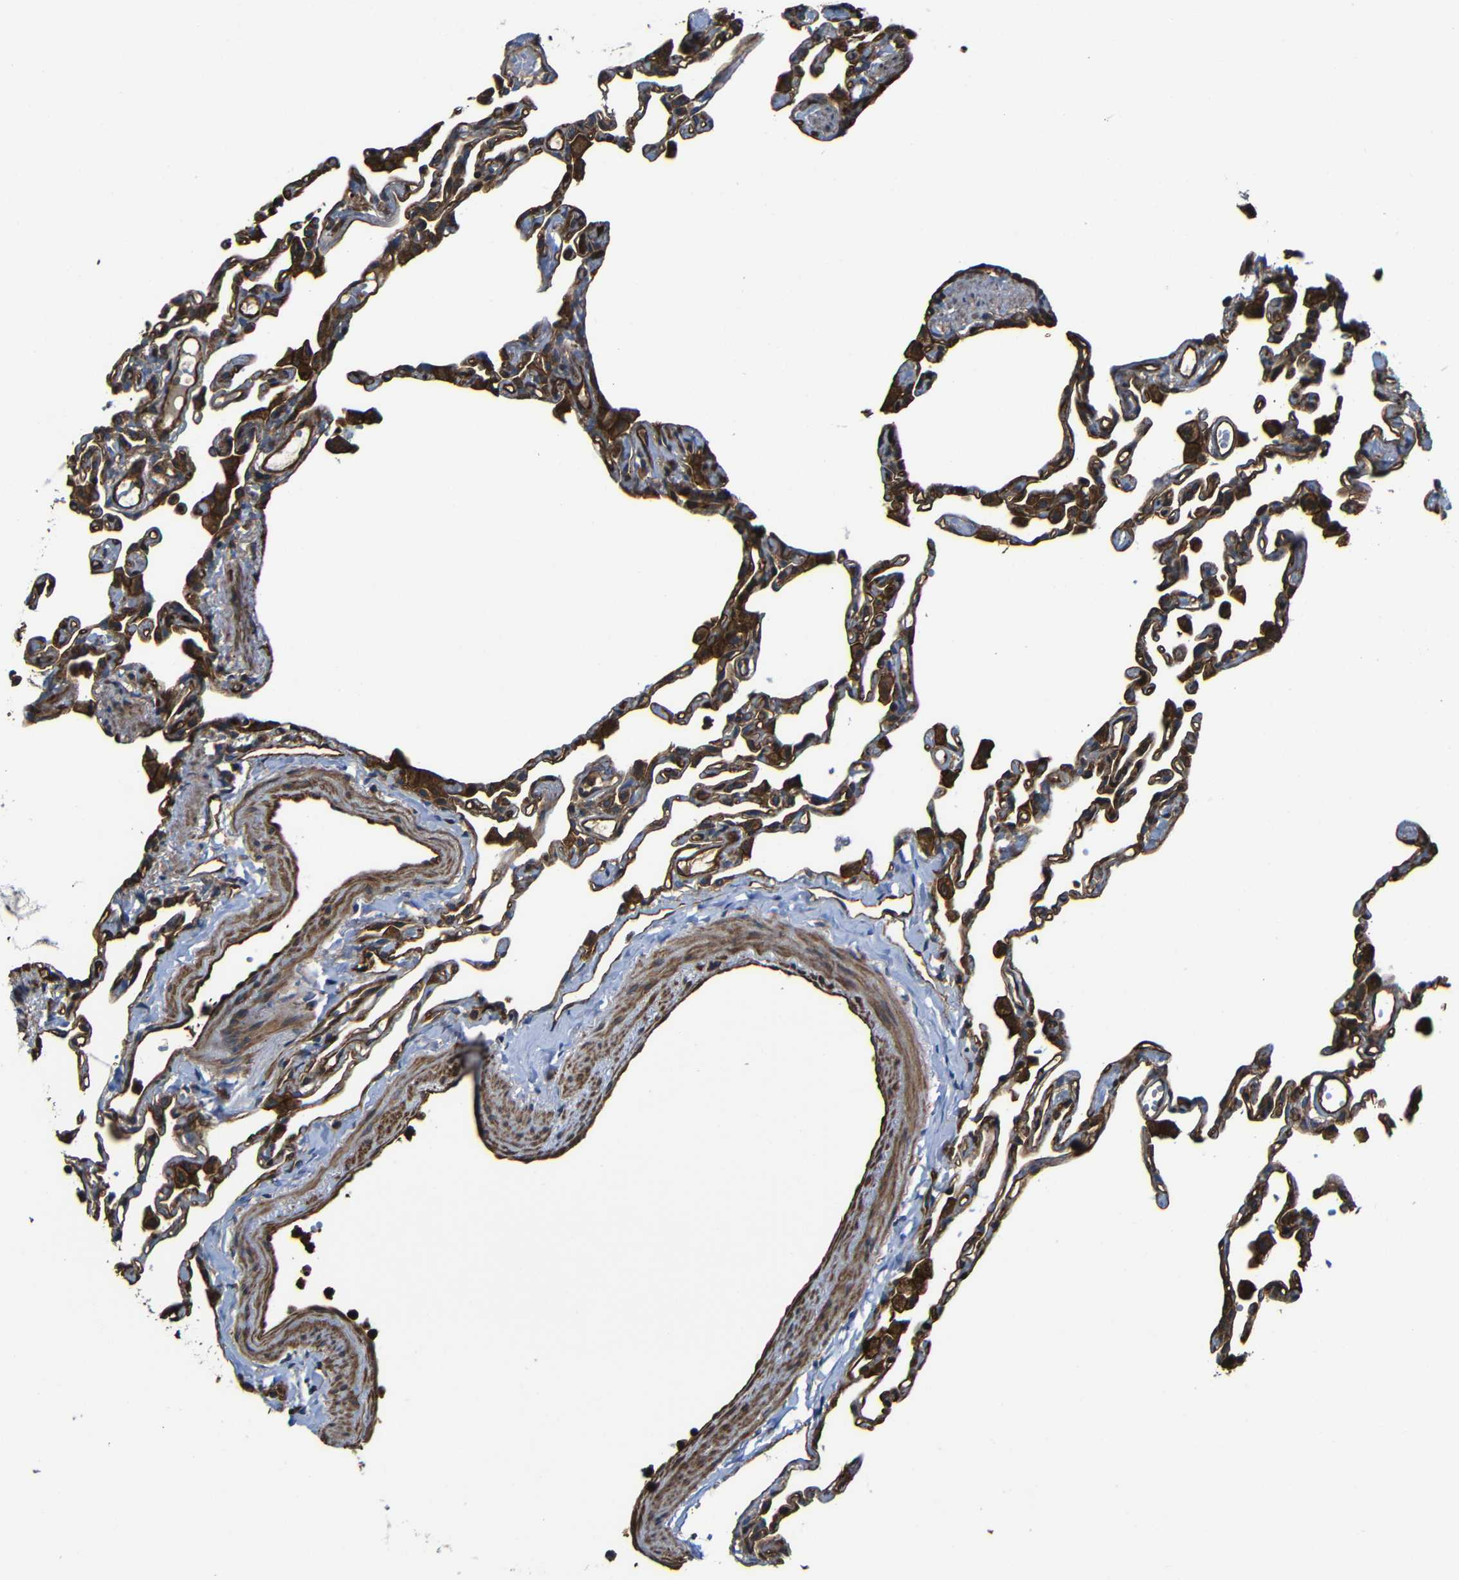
{"staining": {"intensity": "moderate", "quantity": "25%-75%", "location": "cytoplasmic/membranous"}, "tissue": "lung", "cell_type": "Alveolar cells", "image_type": "normal", "snomed": [{"axis": "morphology", "description": "Normal tissue, NOS"}, {"axis": "topography", "description": "Lung"}], "caption": "A medium amount of moderate cytoplasmic/membranous positivity is present in approximately 25%-75% of alveolar cells in normal lung.", "gene": "PTCH1", "patient": {"sex": "female", "age": 49}}